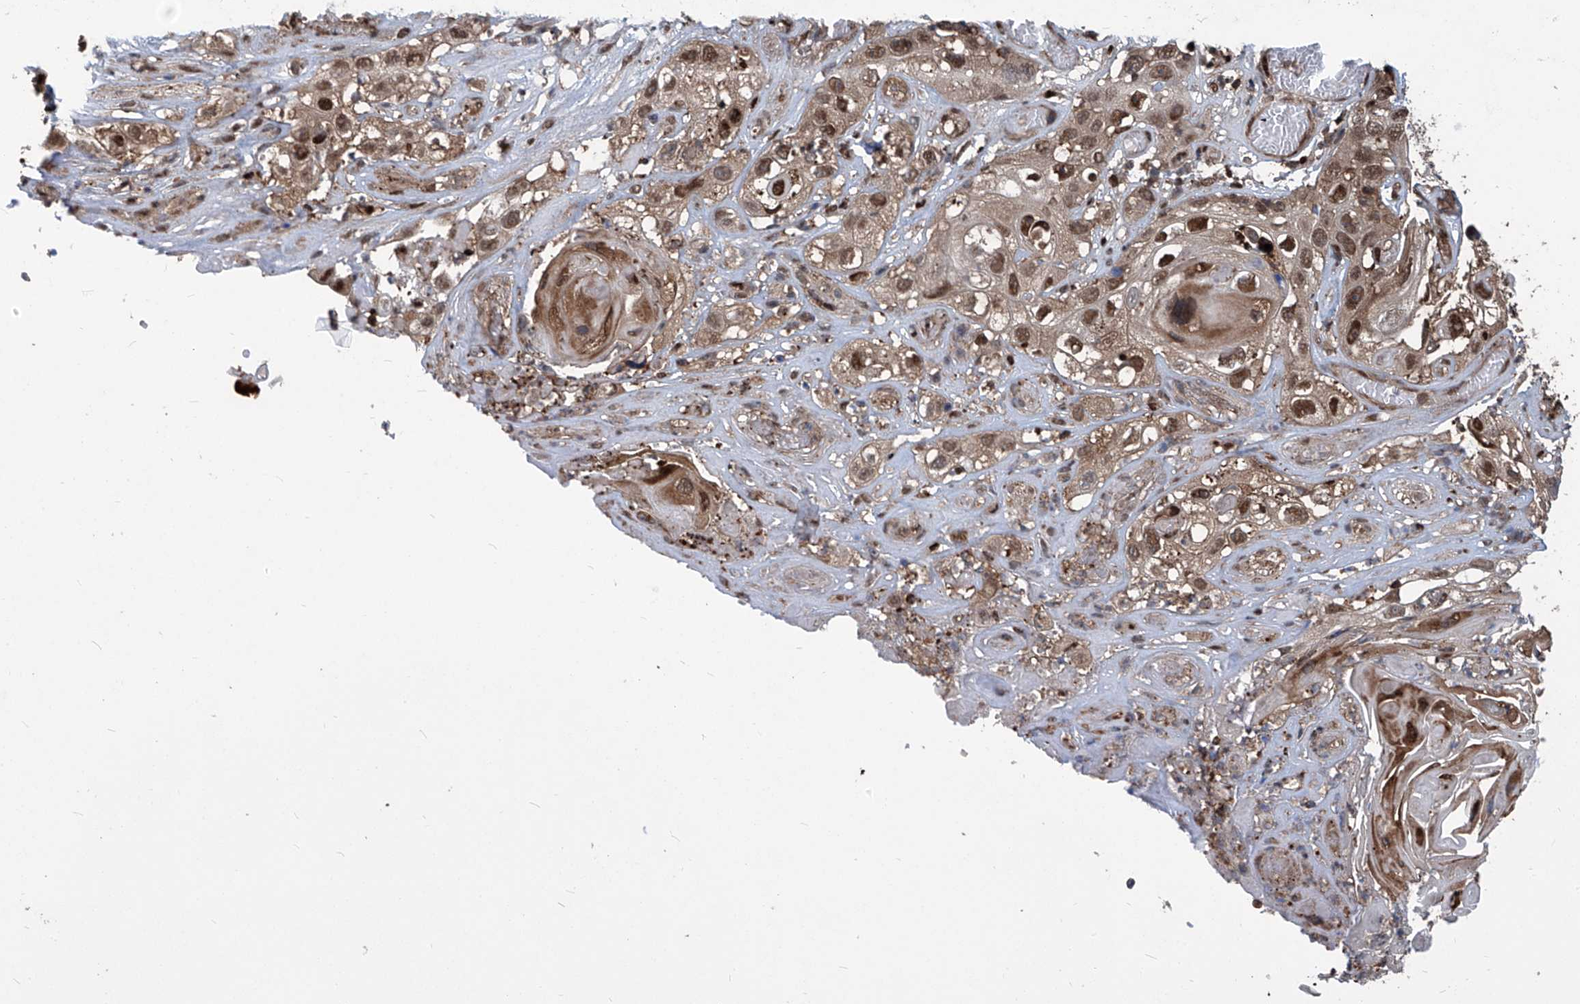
{"staining": {"intensity": "moderate", "quantity": ">75%", "location": "nuclear"}, "tissue": "skin cancer", "cell_type": "Tumor cells", "image_type": "cancer", "snomed": [{"axis": "morphology", "description": "Squamous cell carcinoma, NOS"}, {"axis": "topography", "description": "Skin"}], "caption": "A brown stain labels moderate nuclear expression of a protein in skin cancer tumor cells.", "gene": "PSMB1", "patient": {"sex": "male", "age": 55}}